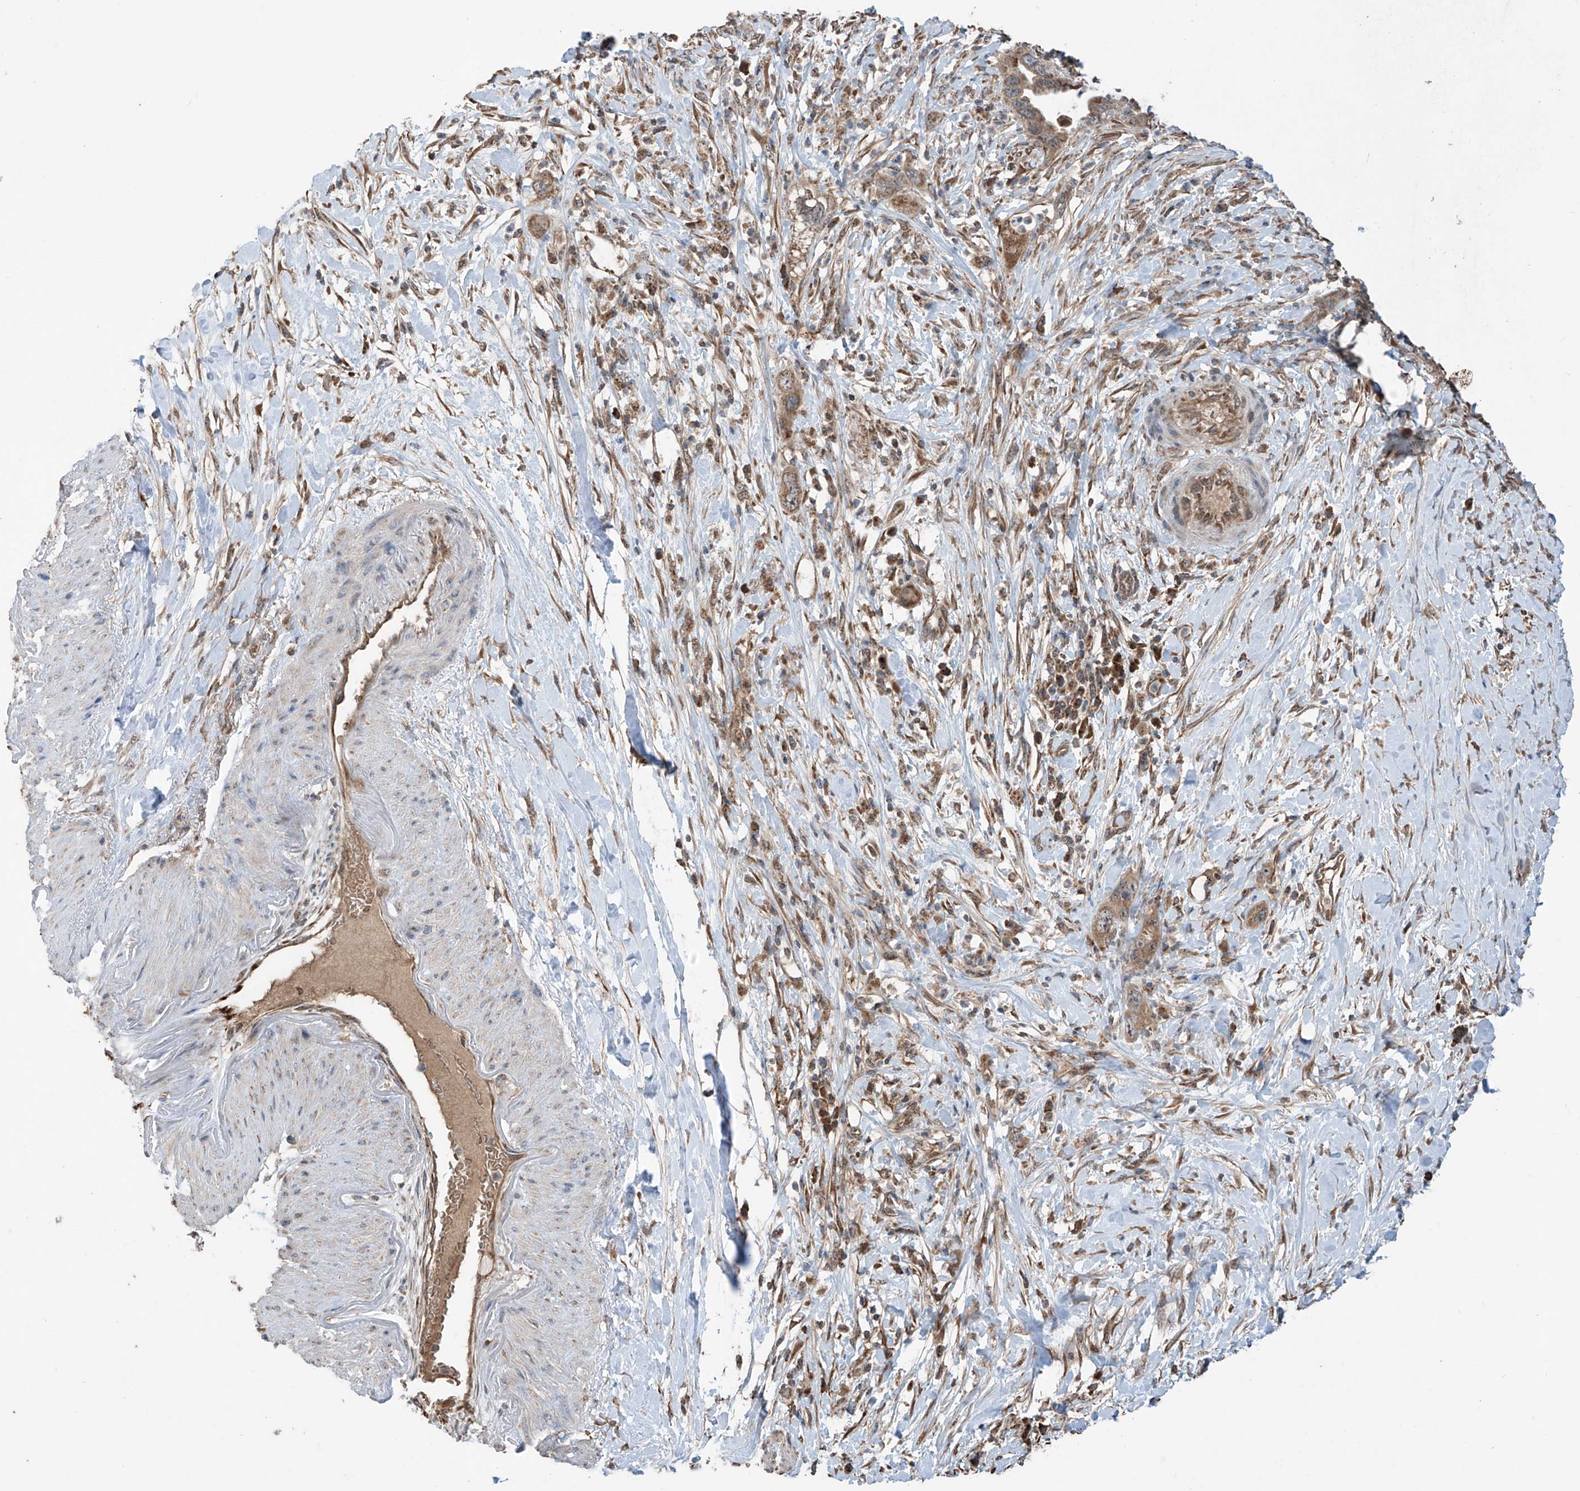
{"staining": {"intensity": "moderate", "quantity": ">75%", "location": "cytoplasmic/membranous"}, "tissue": "pancreatic cancer", "cell_type": "Tumor cells", "image_type": "cancer", "snomed": [{"axis": "morphology", "description": "Adenocarcinoma, NOS"}, {"axis": "topography", "description": "Pancreas"}], "caption": "Pancreatic adenocarcinoma stained with a protein marker demonstrates moderate staining in tumor cells.", "gene": "SAMD3", "patient": {"sex": "female", "age": 71}}